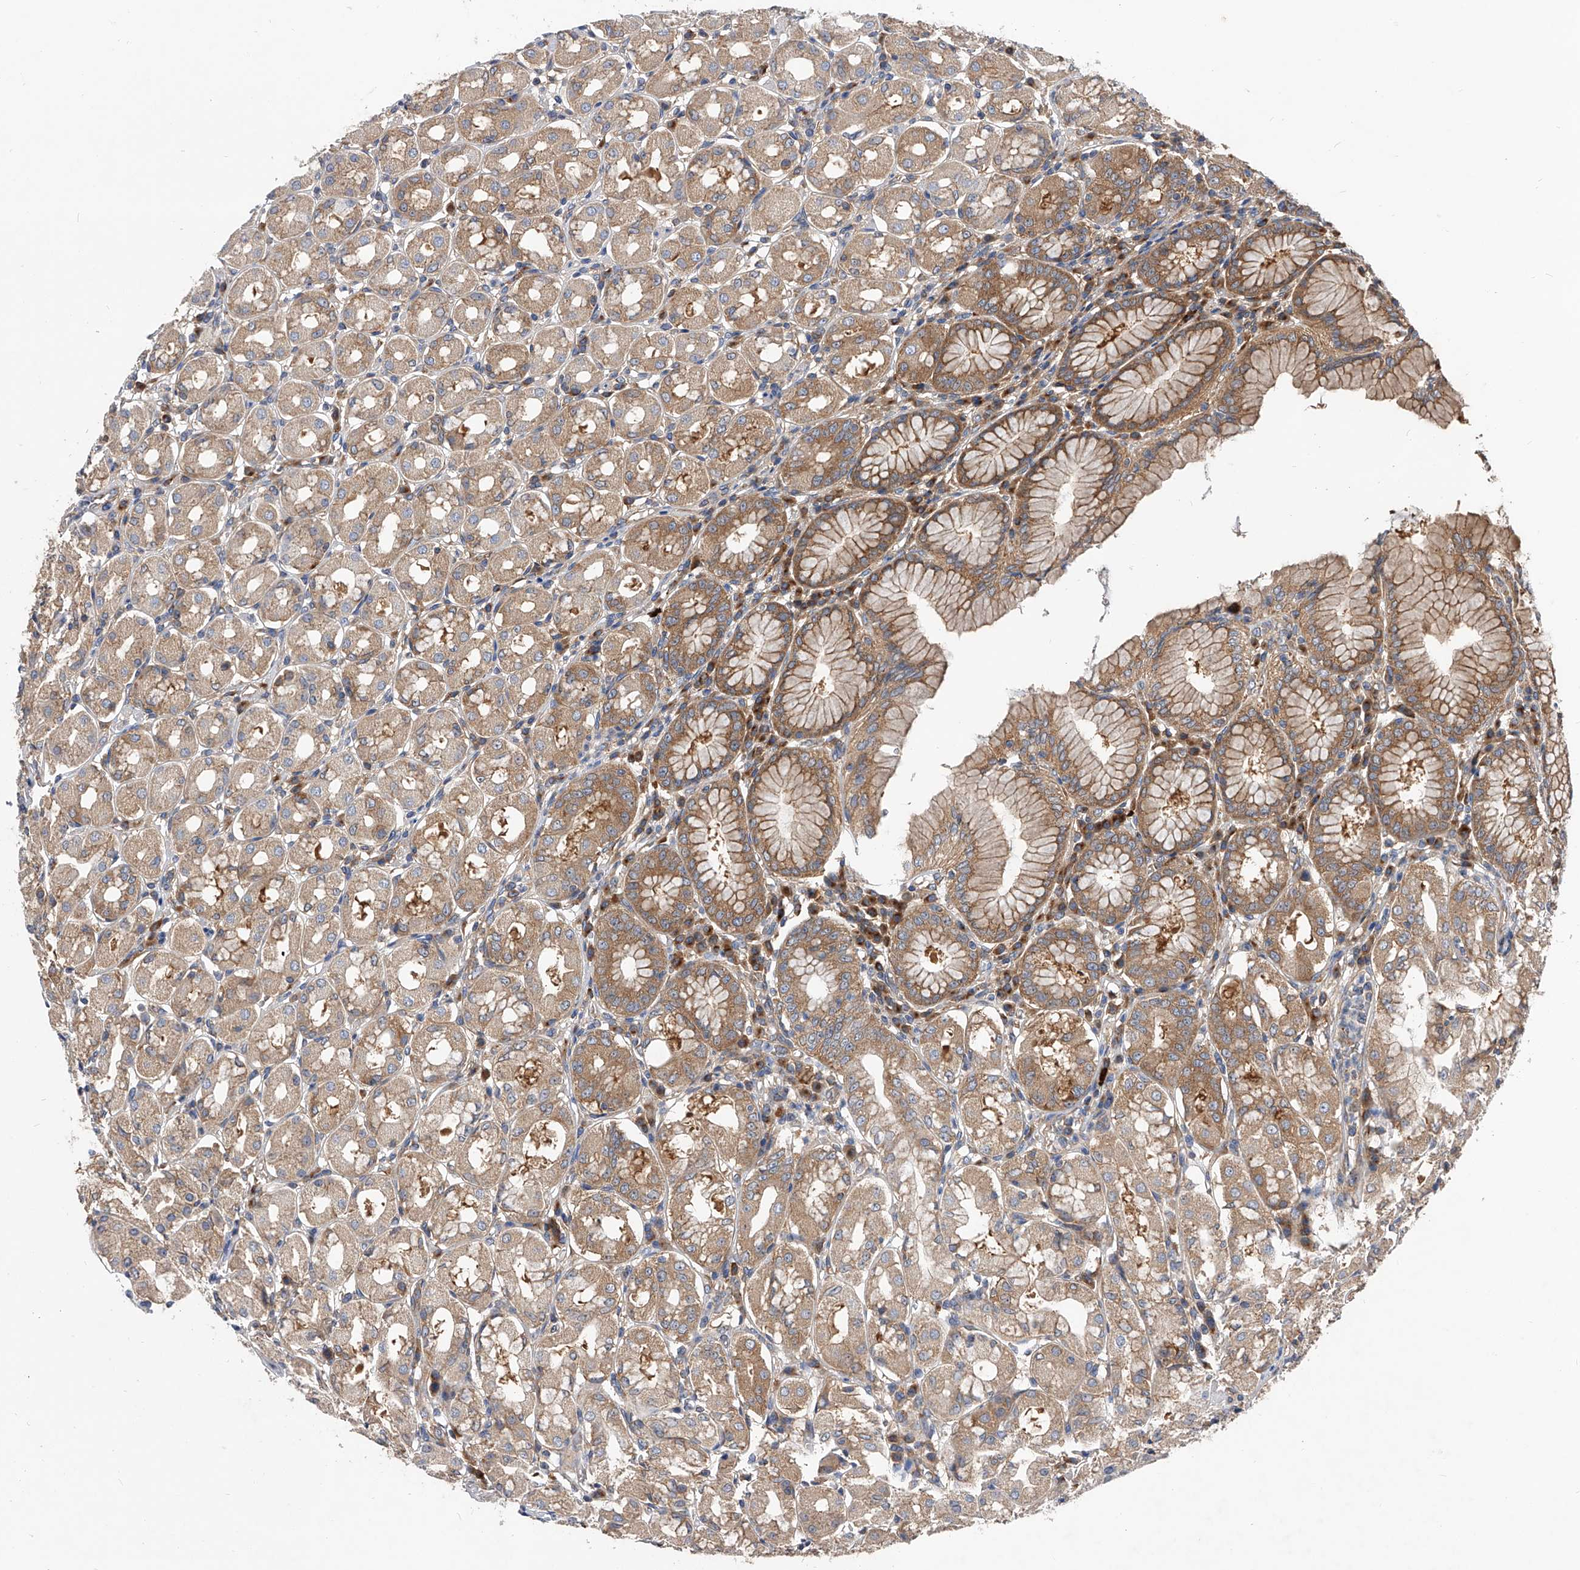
{"staining": {"intensity": "moderate", "quantity": ">75%", "location": "cytoplasmic/membranous"}, "tissue": "stomach", "cell_type": "Glandular cells", "image_type": "normal", "snomed": [{"axis": "morphology", "description": "Normal tissue, NOS"}, {"axis": "topography", "description": "Stomach"}, {"axis": "topography", "description": "Stomach, lower"}], "caption": "A brown stain labels moderate cytoplasmic/membranous expression of a protein in glandular cells of benign stomach. The protein is stained brown, and the nuclei are stained in blue (DAB (3,3'-diaminobenzidine) IHC with brightfield microscopy, high magnification).", "gene": "CFAP410", "patient": {"sex": "female", "age": 56}}